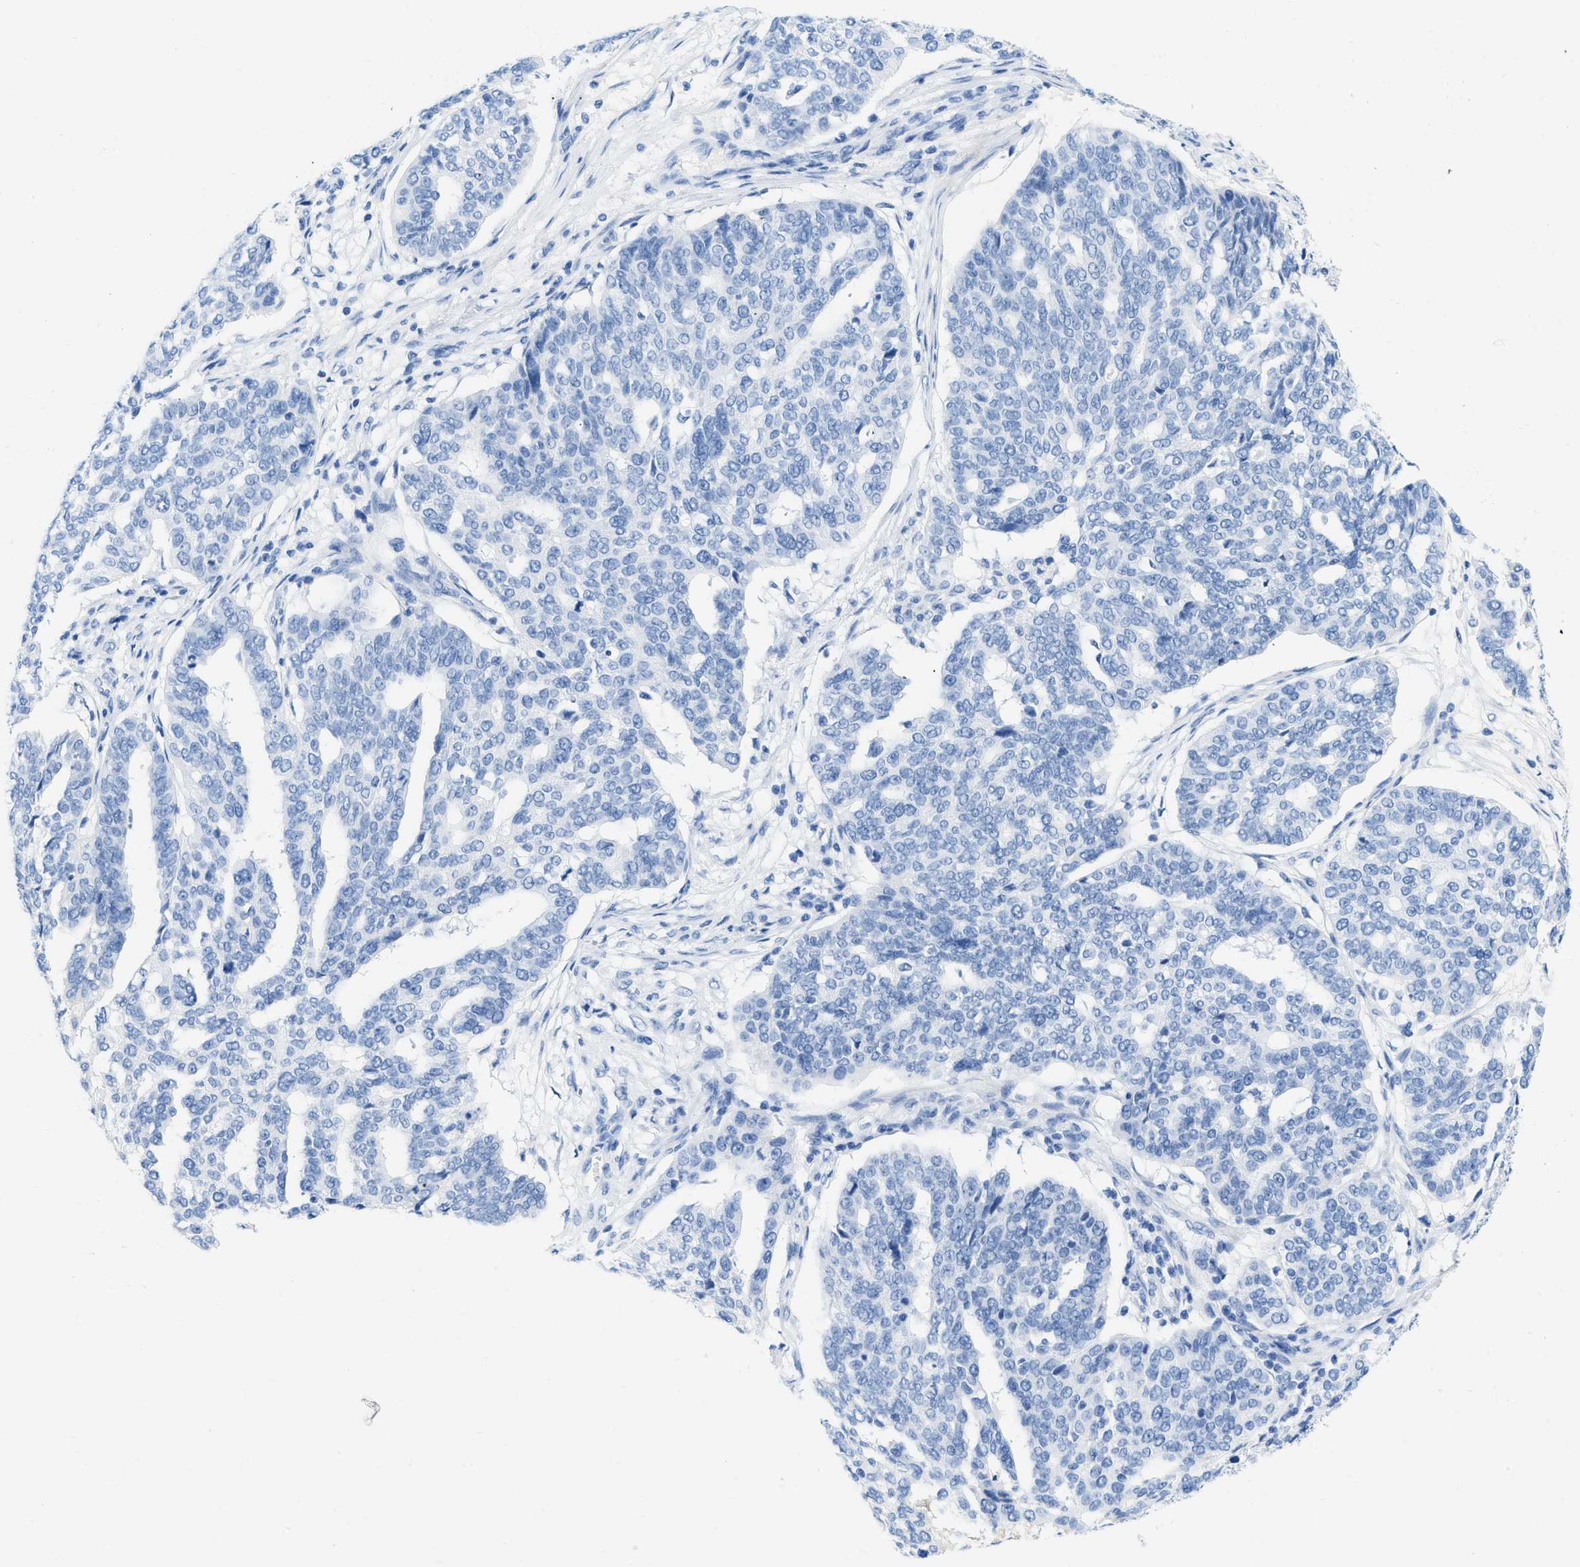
{"staining": {"intensity": "negative", "quantity": "none", "location": "none"}, "tissue": "ovarian cancer", "cell_type": "Tumor cells", "image_type": "cancer", "snomed": [{"axis": "morphology", "description": "Cystadenocarcinoma, serous, NOS"}, {"axis": "topography", "description": "Ovary"}], "caption": "Immunohistochemical staining of human serous cystadenocarcinoma (ovarian) demonstrates no significant expression in tumor cells.", "gene": "COL3A1", "patient": {"sex": "female", "age": 59}}